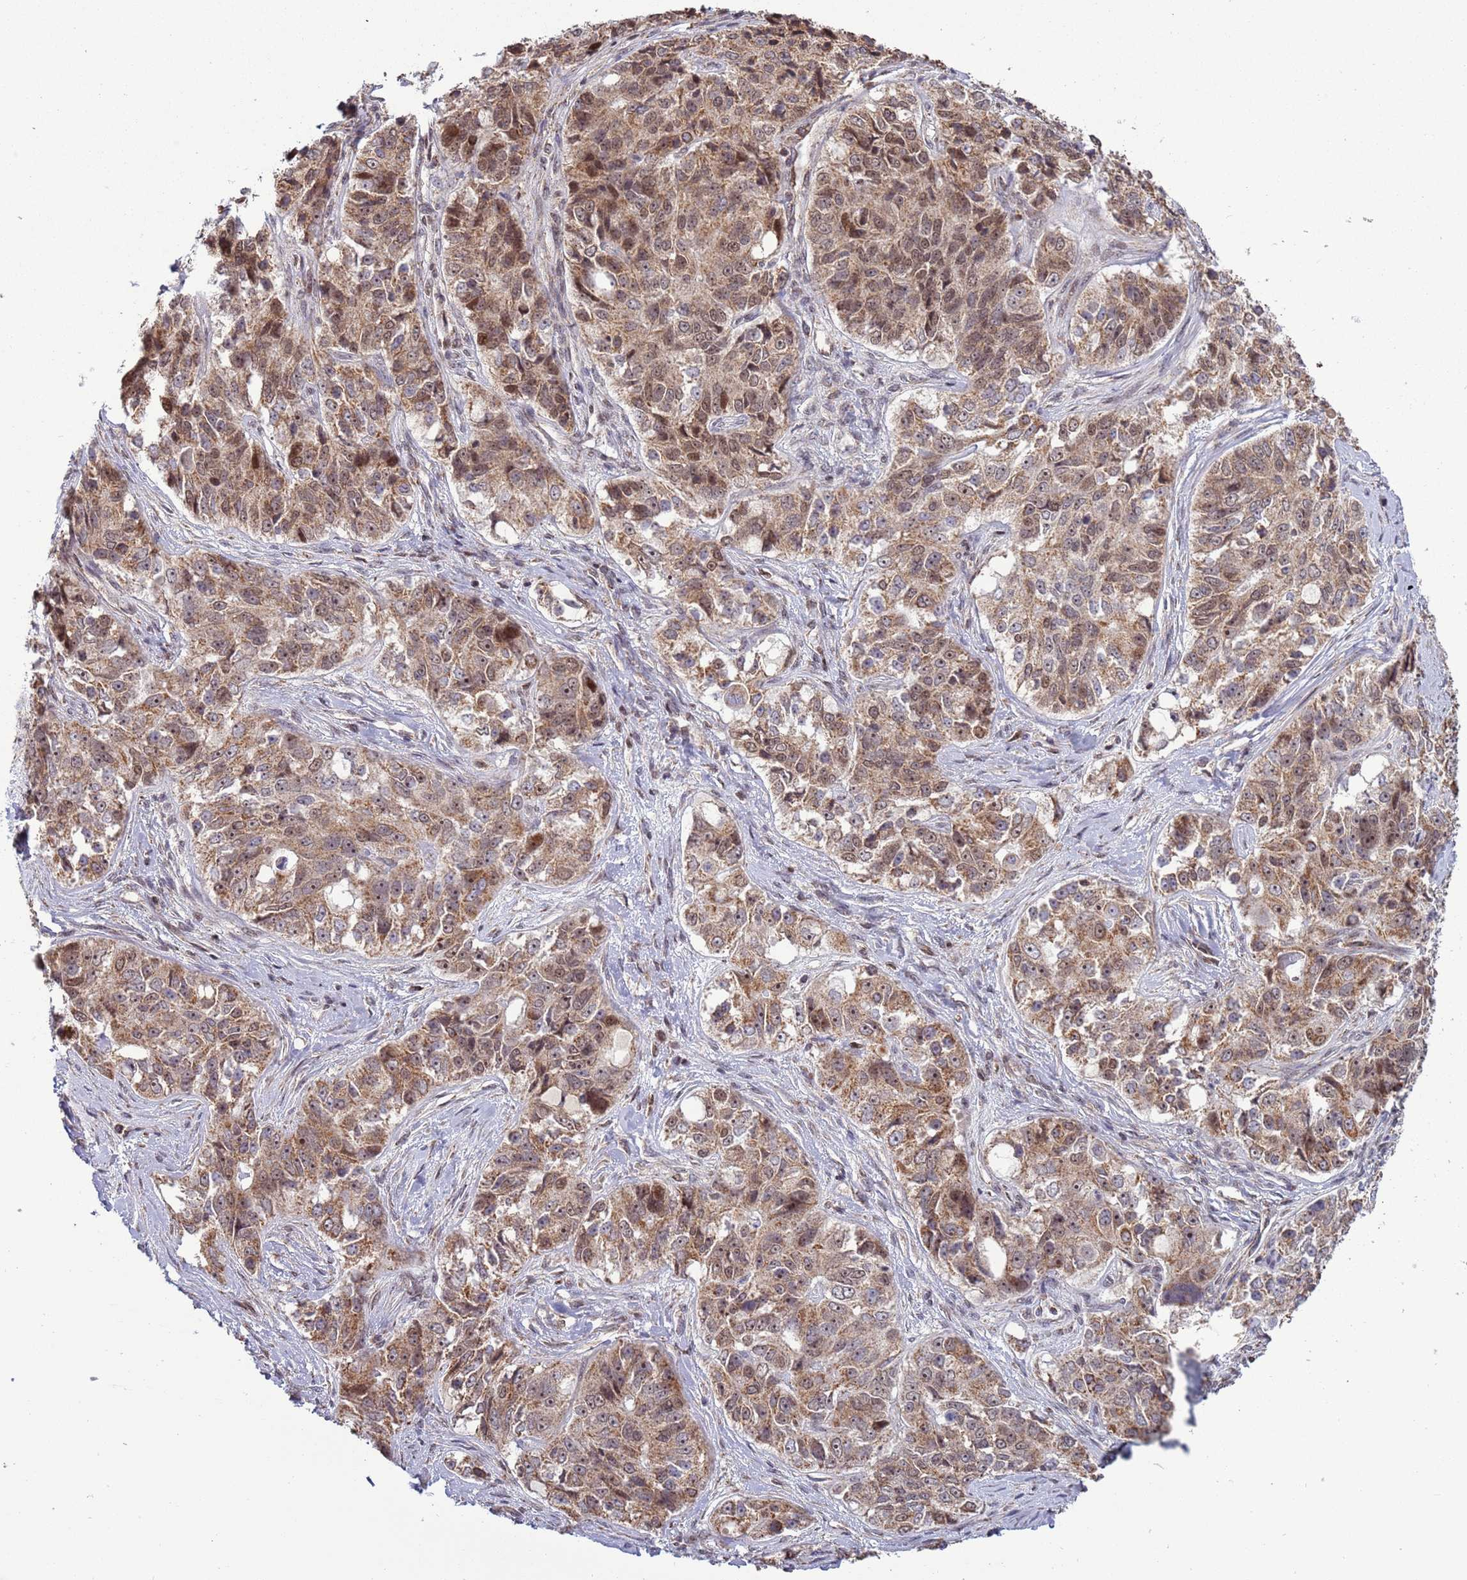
{"staining": {"intensity": "moderate", "quantity": ">75%", "location": "cytoplasmic/membranous,nuclear"}, "tissue": "ovarian cancer", "cell_type": "Tumor cells", "image_type": "cancer", "snomed": [{"axis": "morphology", "description": "Carcinoma, endometroid"}, {"axis": "topography", "description": "Ovary"}], "caption": "Immunohistochemistry (IHC) image of human ovarian cancer stained for a protein (brown), which displays medium levels of moderate cytoplasmic/membranous and nuclear staining in approximately >75% of tumor cells.", "gene": "RCOR2", "patient": {"sex": "female", "age": 51}}